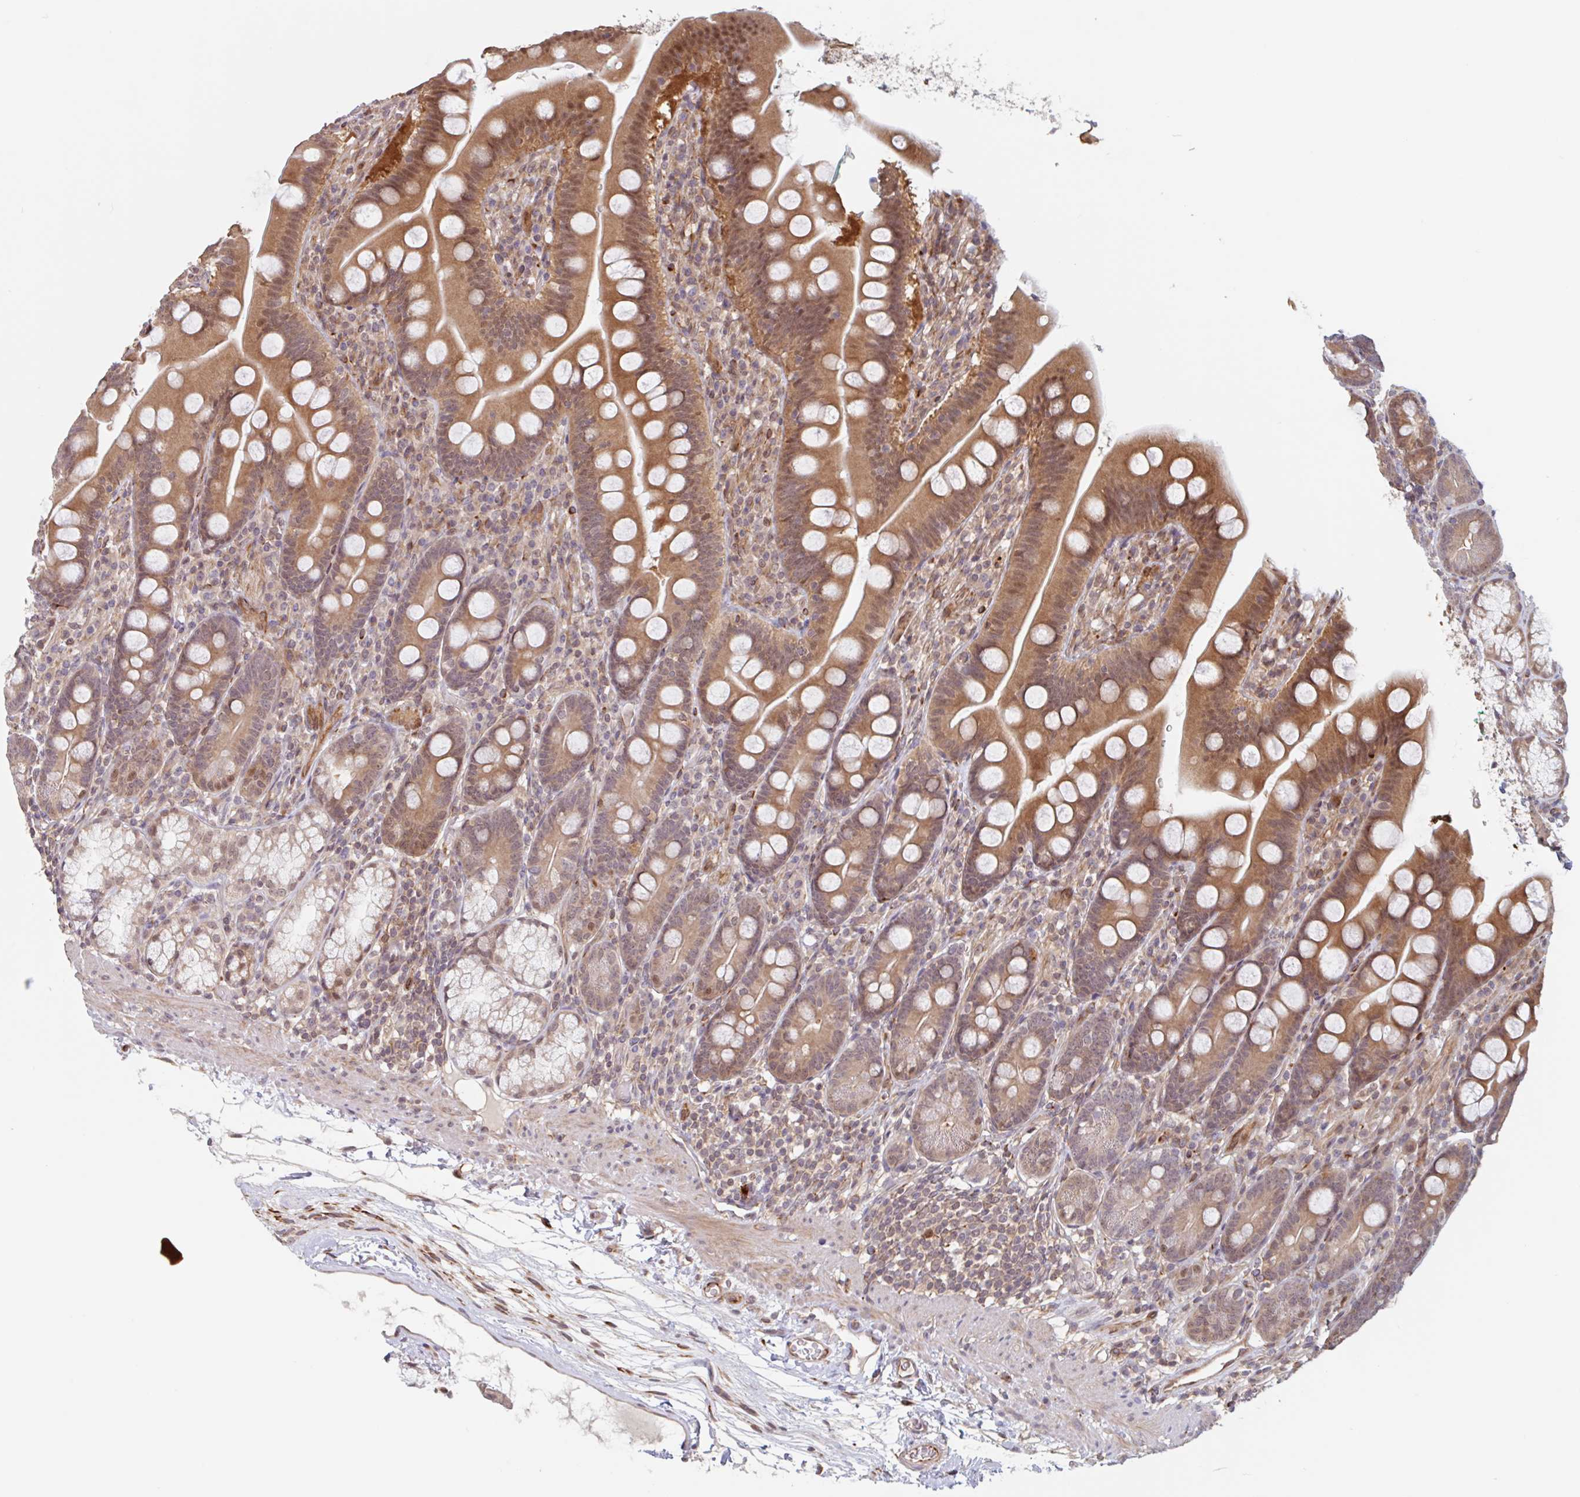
{"staining": {"intensity": "moderate", "quantity": ">75%", "location": "cytoplasmic/membranous,nuclear"}, "tissue": "duodenum", "cell_type": "Glandular cells", "image_type": "normal", "snomed": [{"axis": "morphology", "description": "Normal tissue, NOS"}, {"axis": "topography", "description": "Duodenum"}], "caption": "Duodenum stained for a protein exhibits moderate cytoplasmic/membranous,nuclear positivity in glandular cells. (Stains: DAB (3,3'-diaminobenzidine) in brown, nuclei in blue, Microscopy: brightfield microscopy at high magnification).", "gene": "NUB1", "patient": {"sex": "female", "age": 67}}